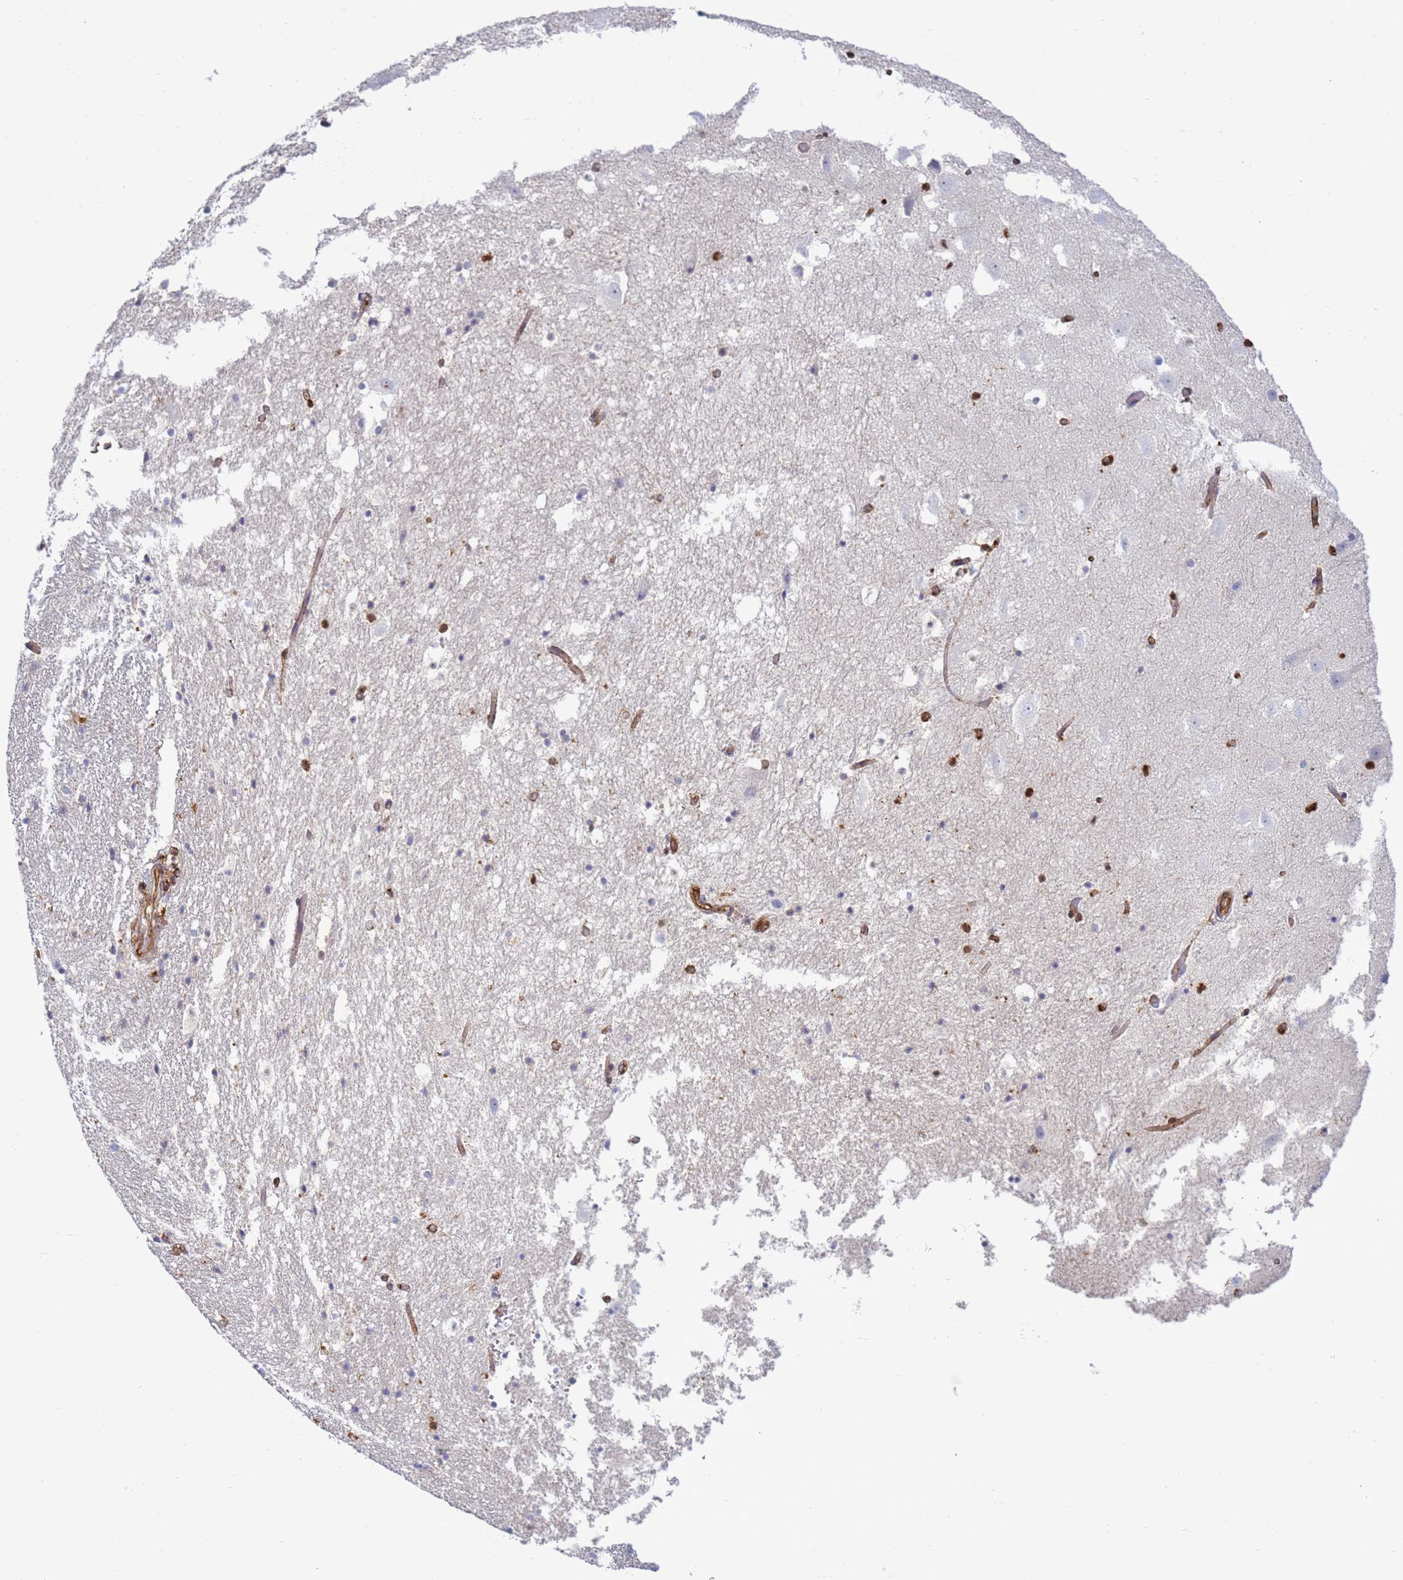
{"staining": {"intensity": "negative", "quantity": "none", "location": "none"}, "tissue": "hippocampus", "cell_type": "Glial cells", "image_type": "normal", "snomed": [{"axis": "morphology", "description": "Normal tissue, NOS"}, {"axis": "topography", "description": "Hippocampus"}], "caption": "IHC micrograph of benign hippocampus stained for a protein (brown), which demonstrates no expression in glial cells. Nuclei are stained in blue.", "gene": "ZBTB8OS", "patient": {"sex": "female", "age": 52}}